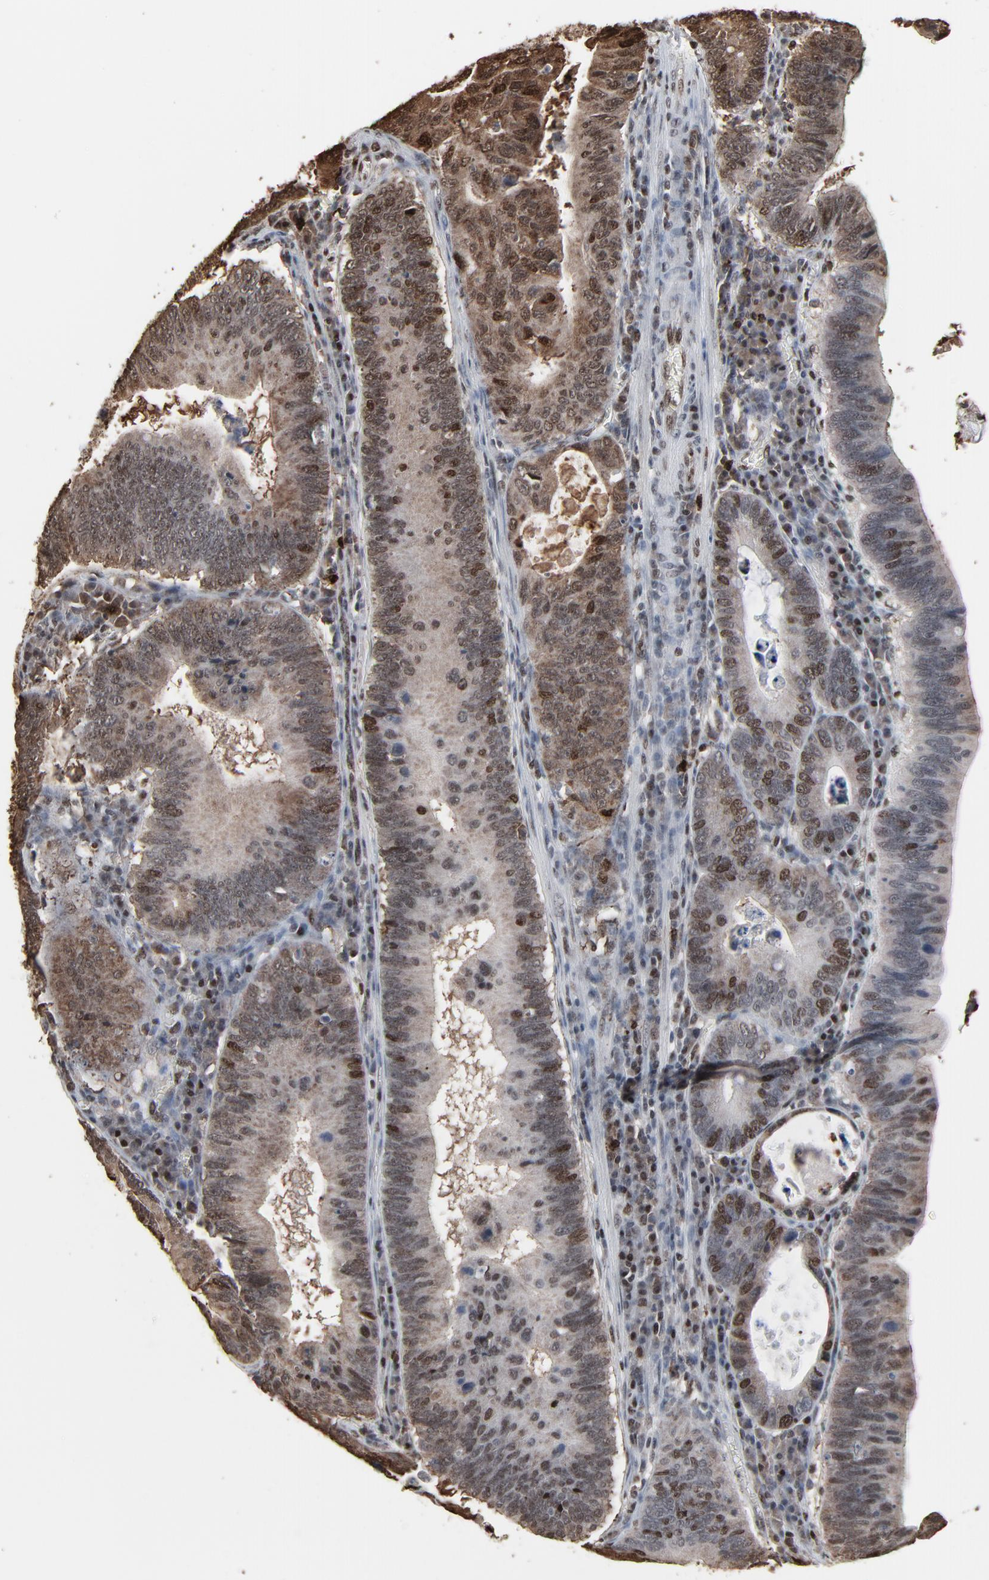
{"staining": {"intensity": "moderate", "quantity": ">75%", "location": "cytoplasmic/membranous,nuclear"}, "tissue": "stomach cancer", "cell_type": "Tumor cells", "image_type": "cancer", "snomed": [{"axis": "morphology", "description": "Adenocarcinoma, NOS"}, {"axis": "topography", "description": "Stomach"}], "caption": "The histopathology image displays staining of stomach adenocarcinoma, revealing moderate cytoplasmic/membranous and nuclear protein expression (brown color) within tumor cells.", "gene": "MEIS2", "patient": {"sex": "male", "age": 59}}